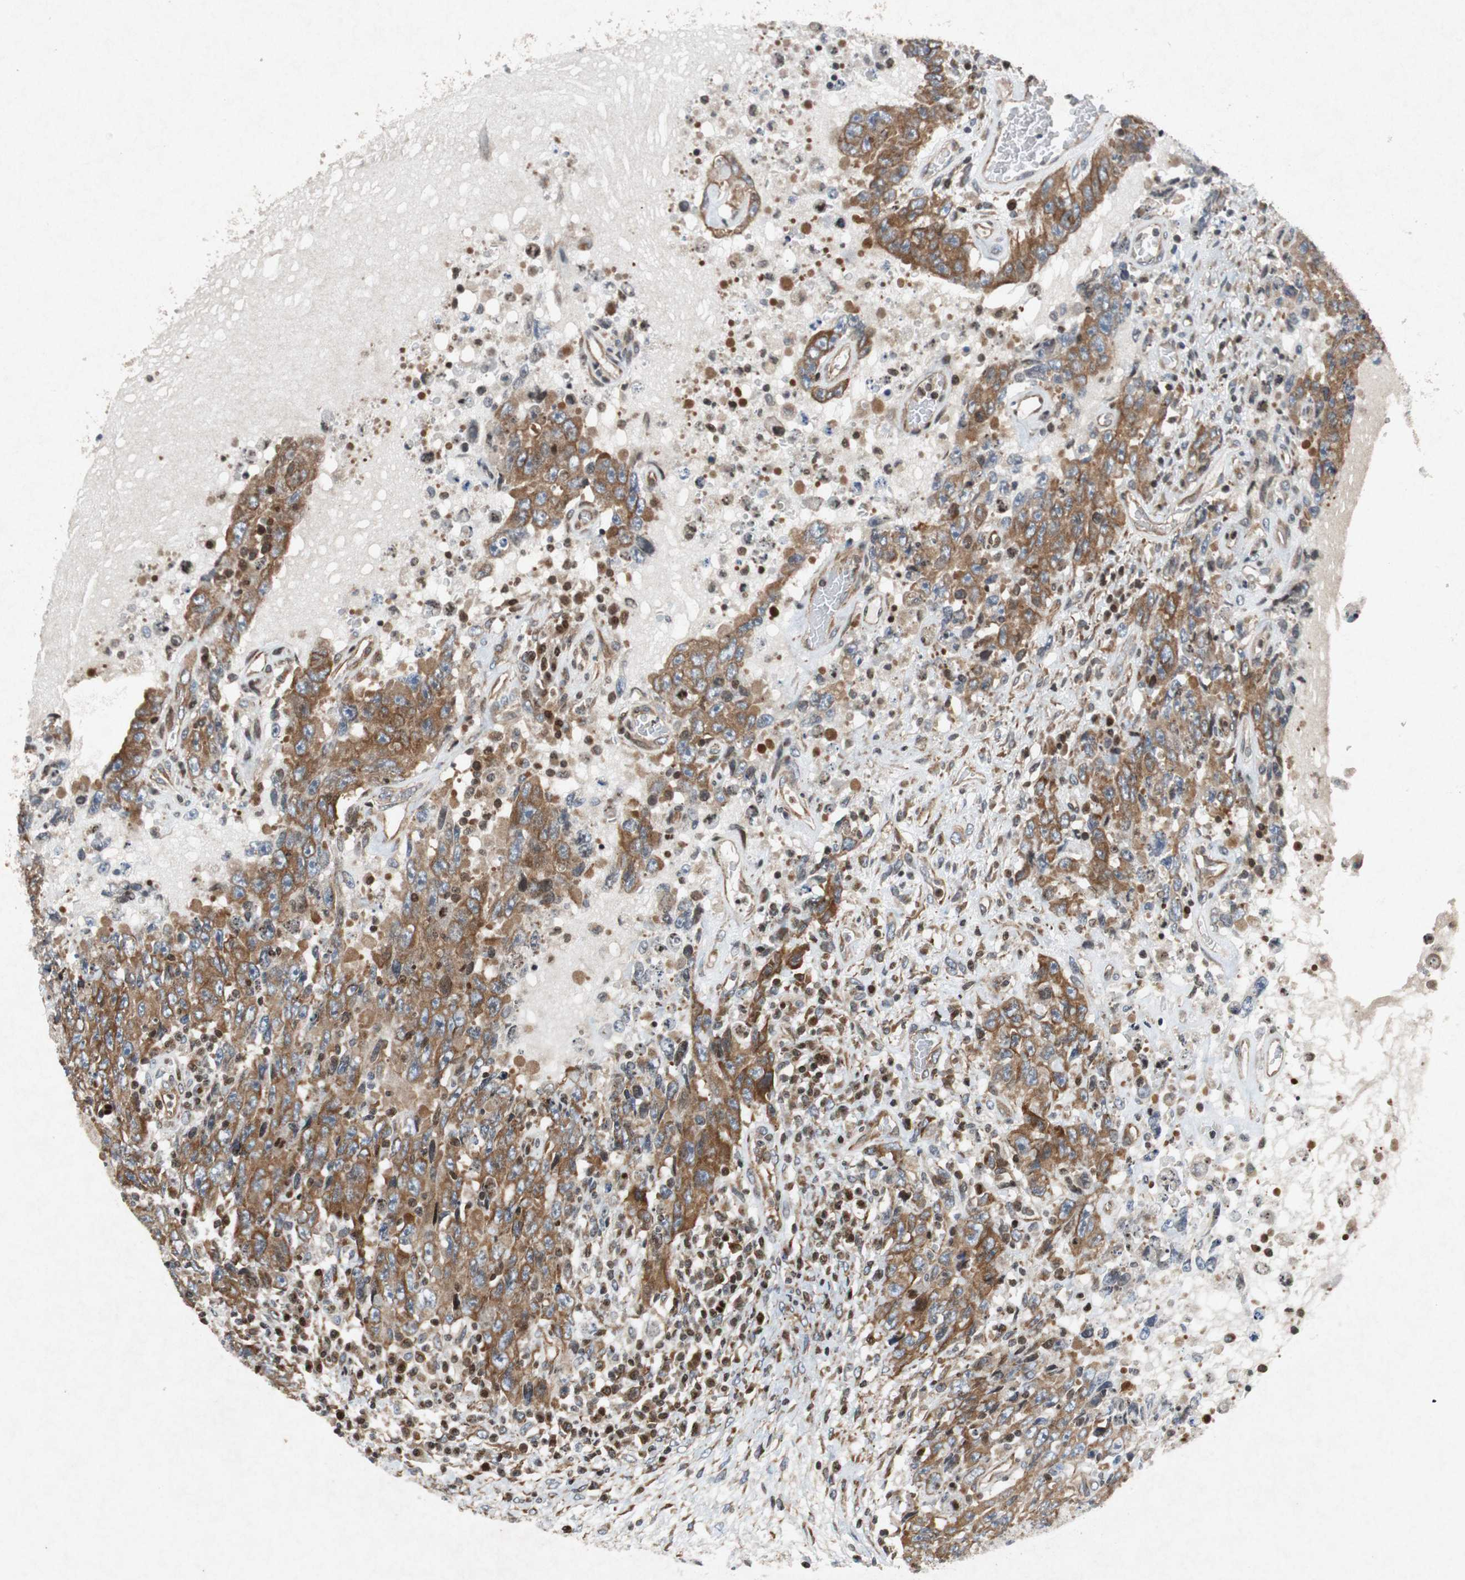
{"staining": {"intensity": "moderate", "quantity": ">75%", "location": "cytoplasmic/membranous"}, "tissue": "testis cancer", "cell_type": "Tumor cells", "image_type": "cancer", "snomed": [{"axis": "morphology", "description": "Carcinoma, Embryonal, NOS"}, {"axis": "topography", "description": "Testis"}], "caption": "An immunohistochemistry image of neoplastic tissue is shown. Protein staining in brown labels moderate cytoplasmic/membranous positivity in testis embryonal carcinoma within tumor cells.", "gene": "TUBA4A", "patient": {"sex": "male", "age": 26}}